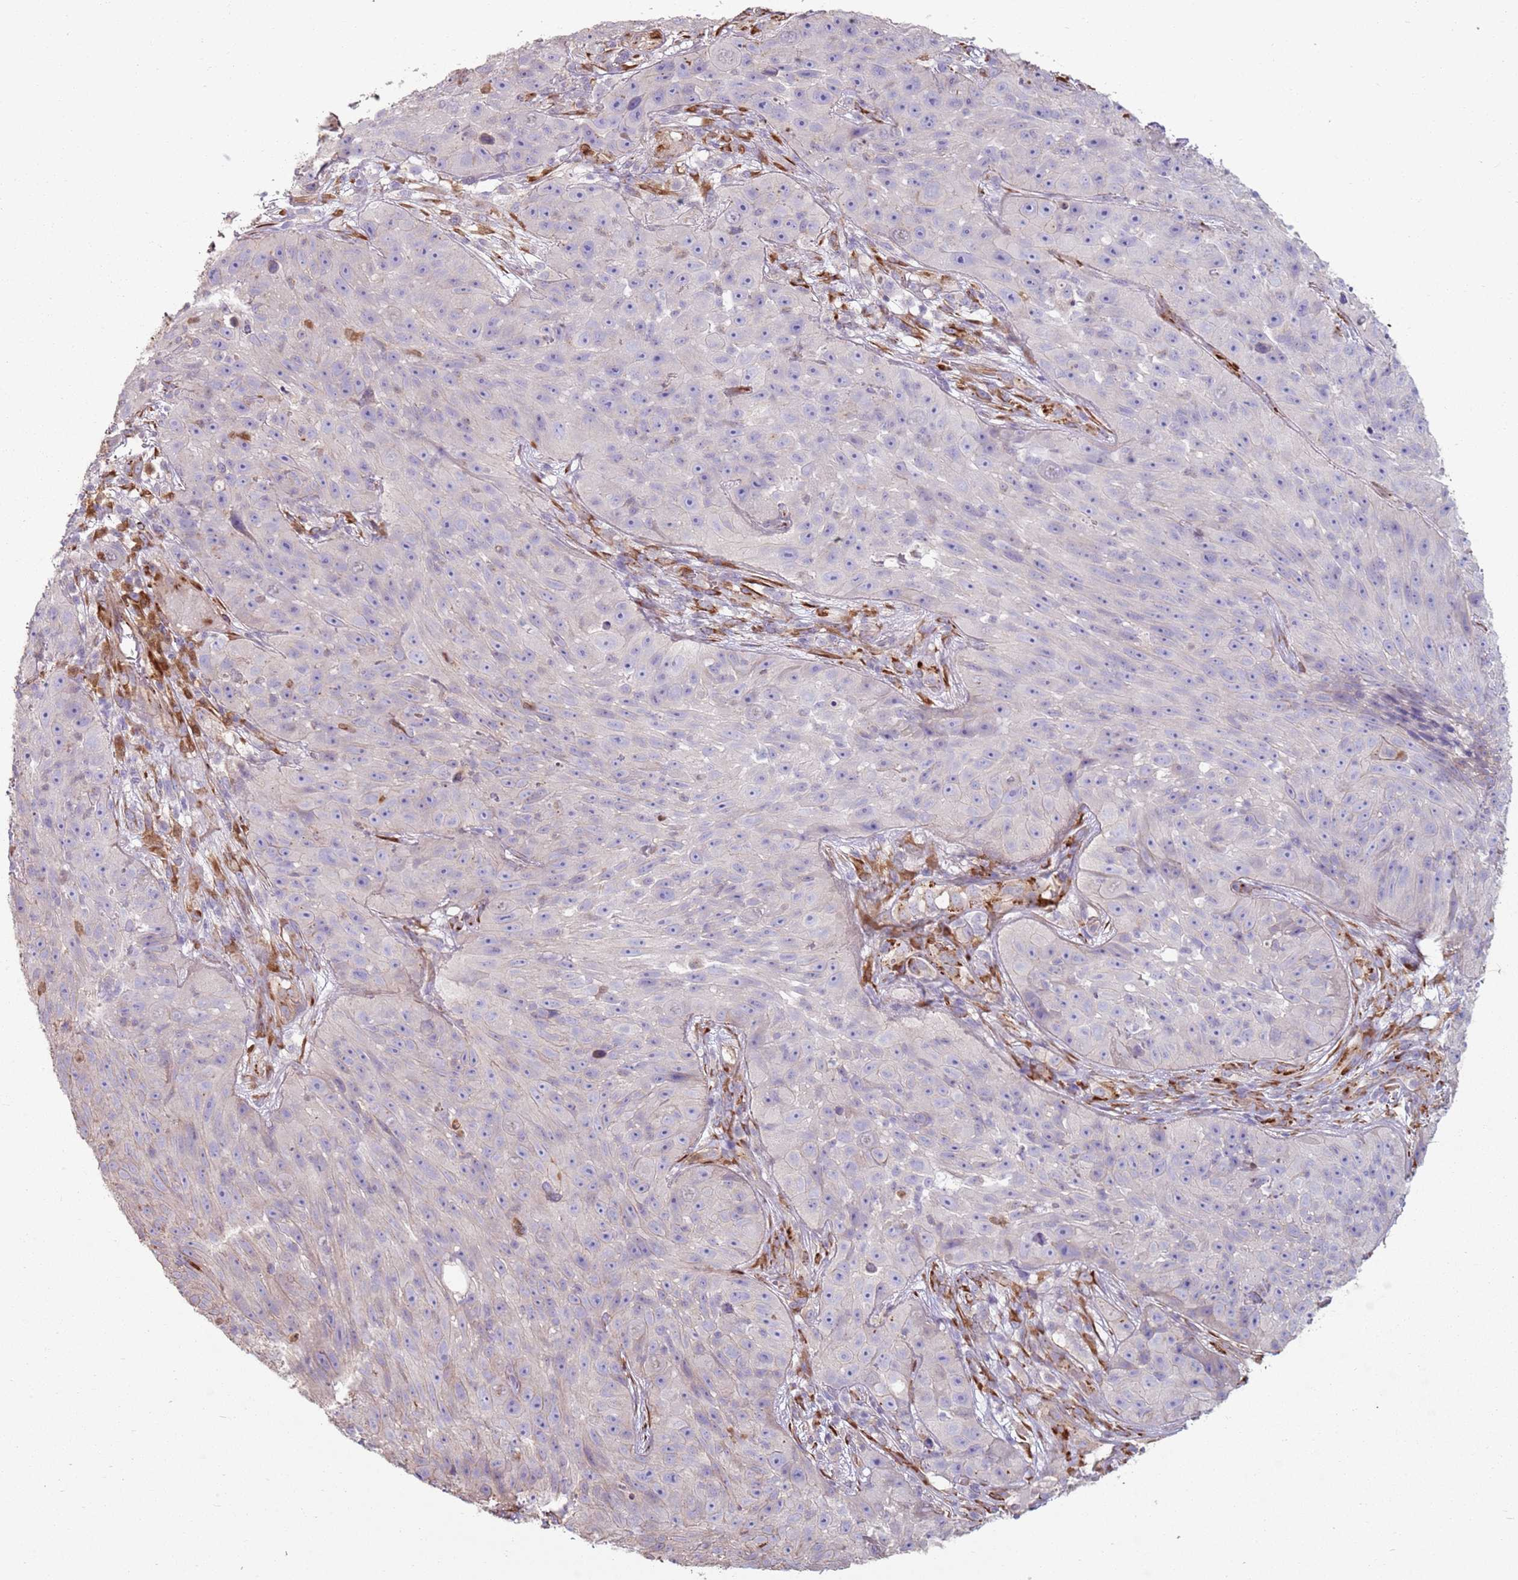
{"staining": {"intensity": "negative", "quantity": "none", "location": "none"}, "tissue": "skin cancer", "cell_type": "Tumor cells", "image_type": "cancer", "snomed": [{"axis": "morphology", "description": "Squamous cell carcinoma, NOS"}, {"axis": "topography", "description": "Skin"}], "caption": "The histopathology image demonstrates no staining of tumor cells in skin cancer (squamous cell carcinoma).", "gene": "PHLPP2", "patient": {"sex": "female", "age": 87}}